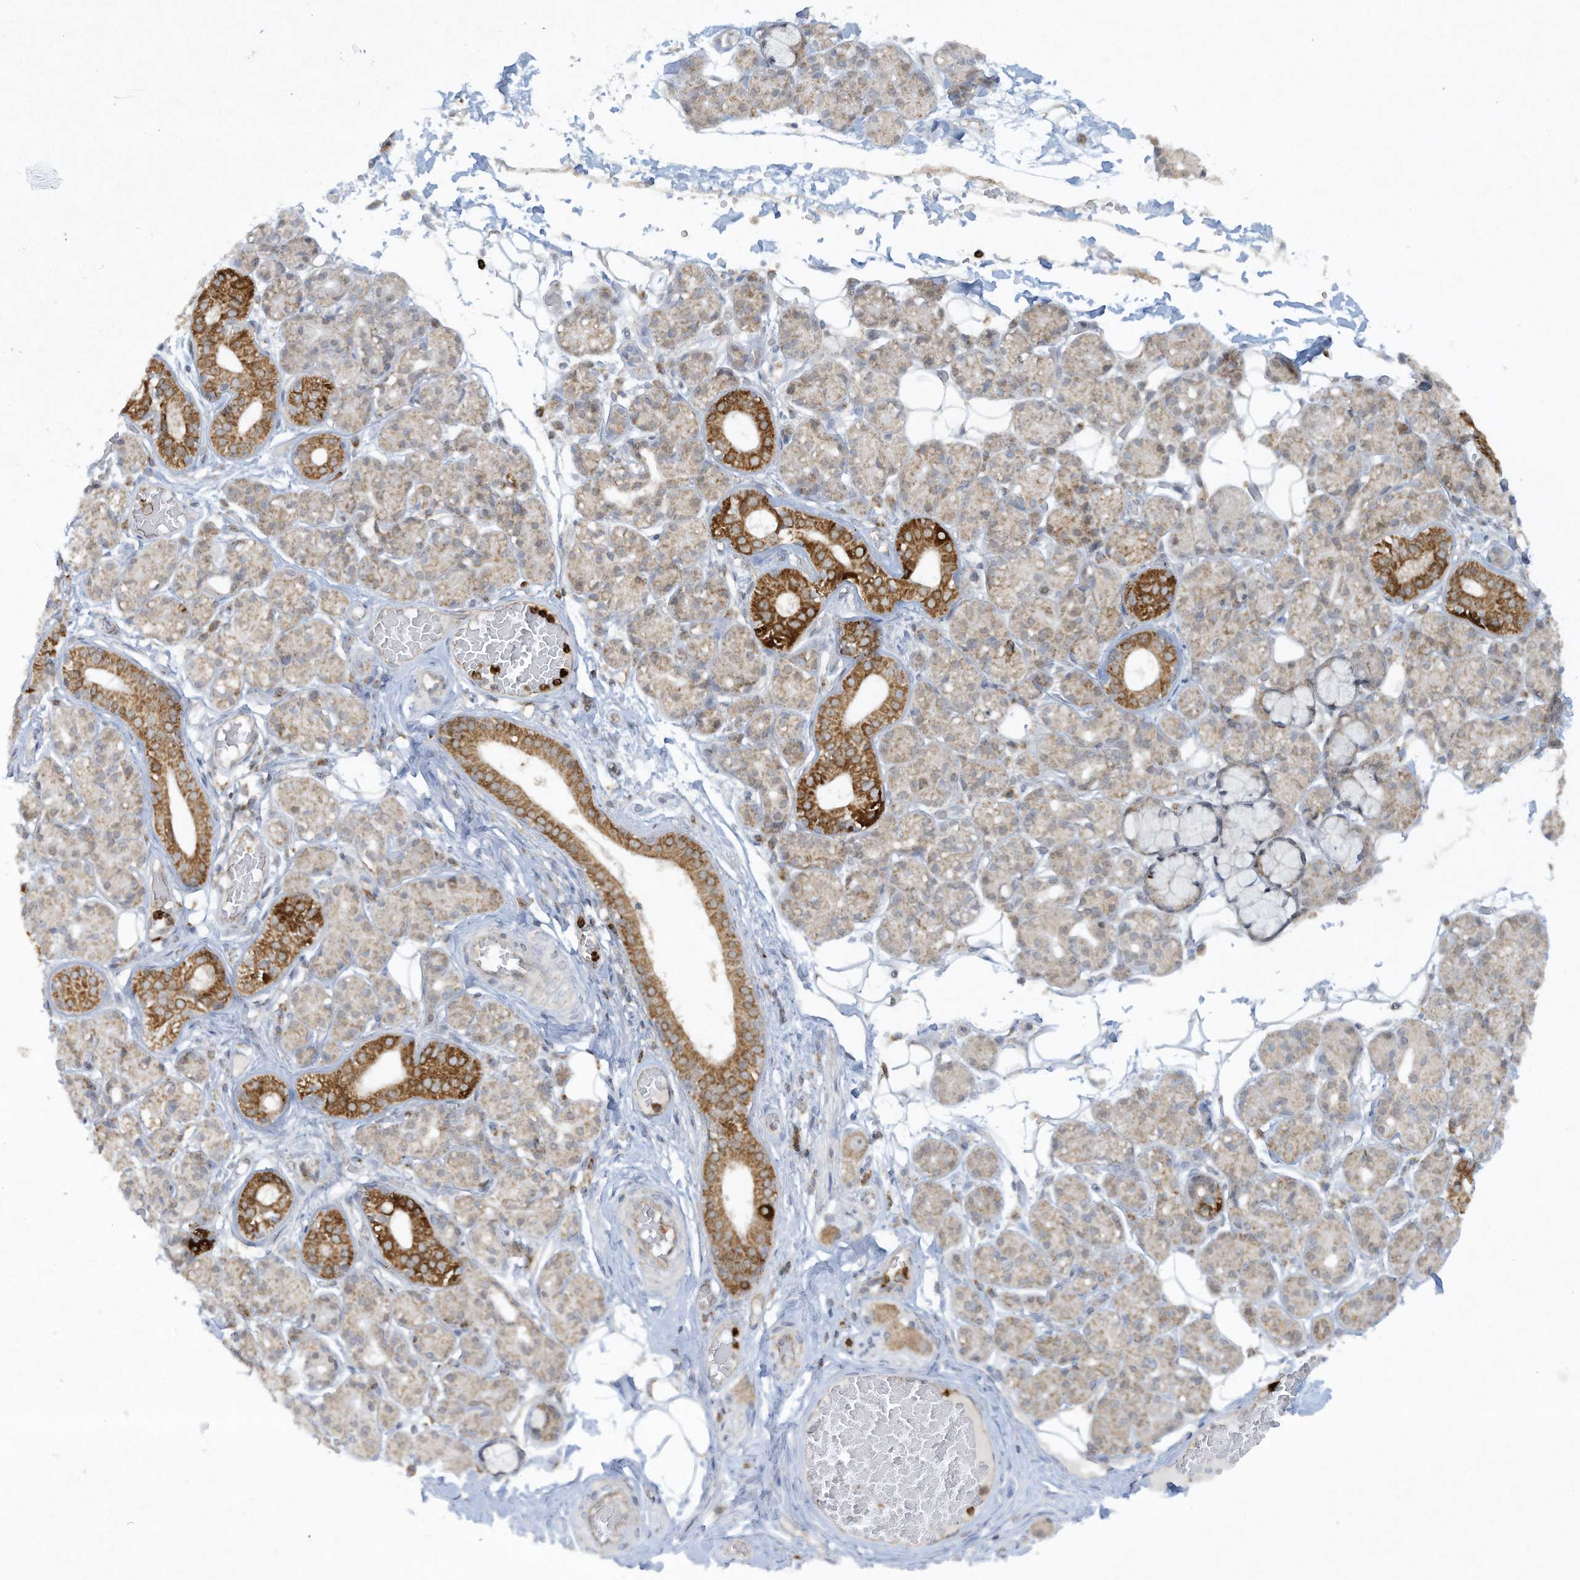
{"staining": {"intensity": "strong", "quantity": "<25%", "location": "cytoplasmic/membranous"}, "tissue": "salivary gland", "cell_type": "Glandular cells", "image_type": "normal", "snomed": [{"axis": "morphology", "description": "Normal tissue, NOS"}, {"axis": "topography", "description": "Salivary gland"}], "caption": "An IHC image of unremarkable tissue is shown. Protein staining in brown labels strong cytoplasmic/membranous positivity in salivary gland within glandular cells.", "gene": "CHRNA4", "patient": {"sex": "male", "age": 63}}